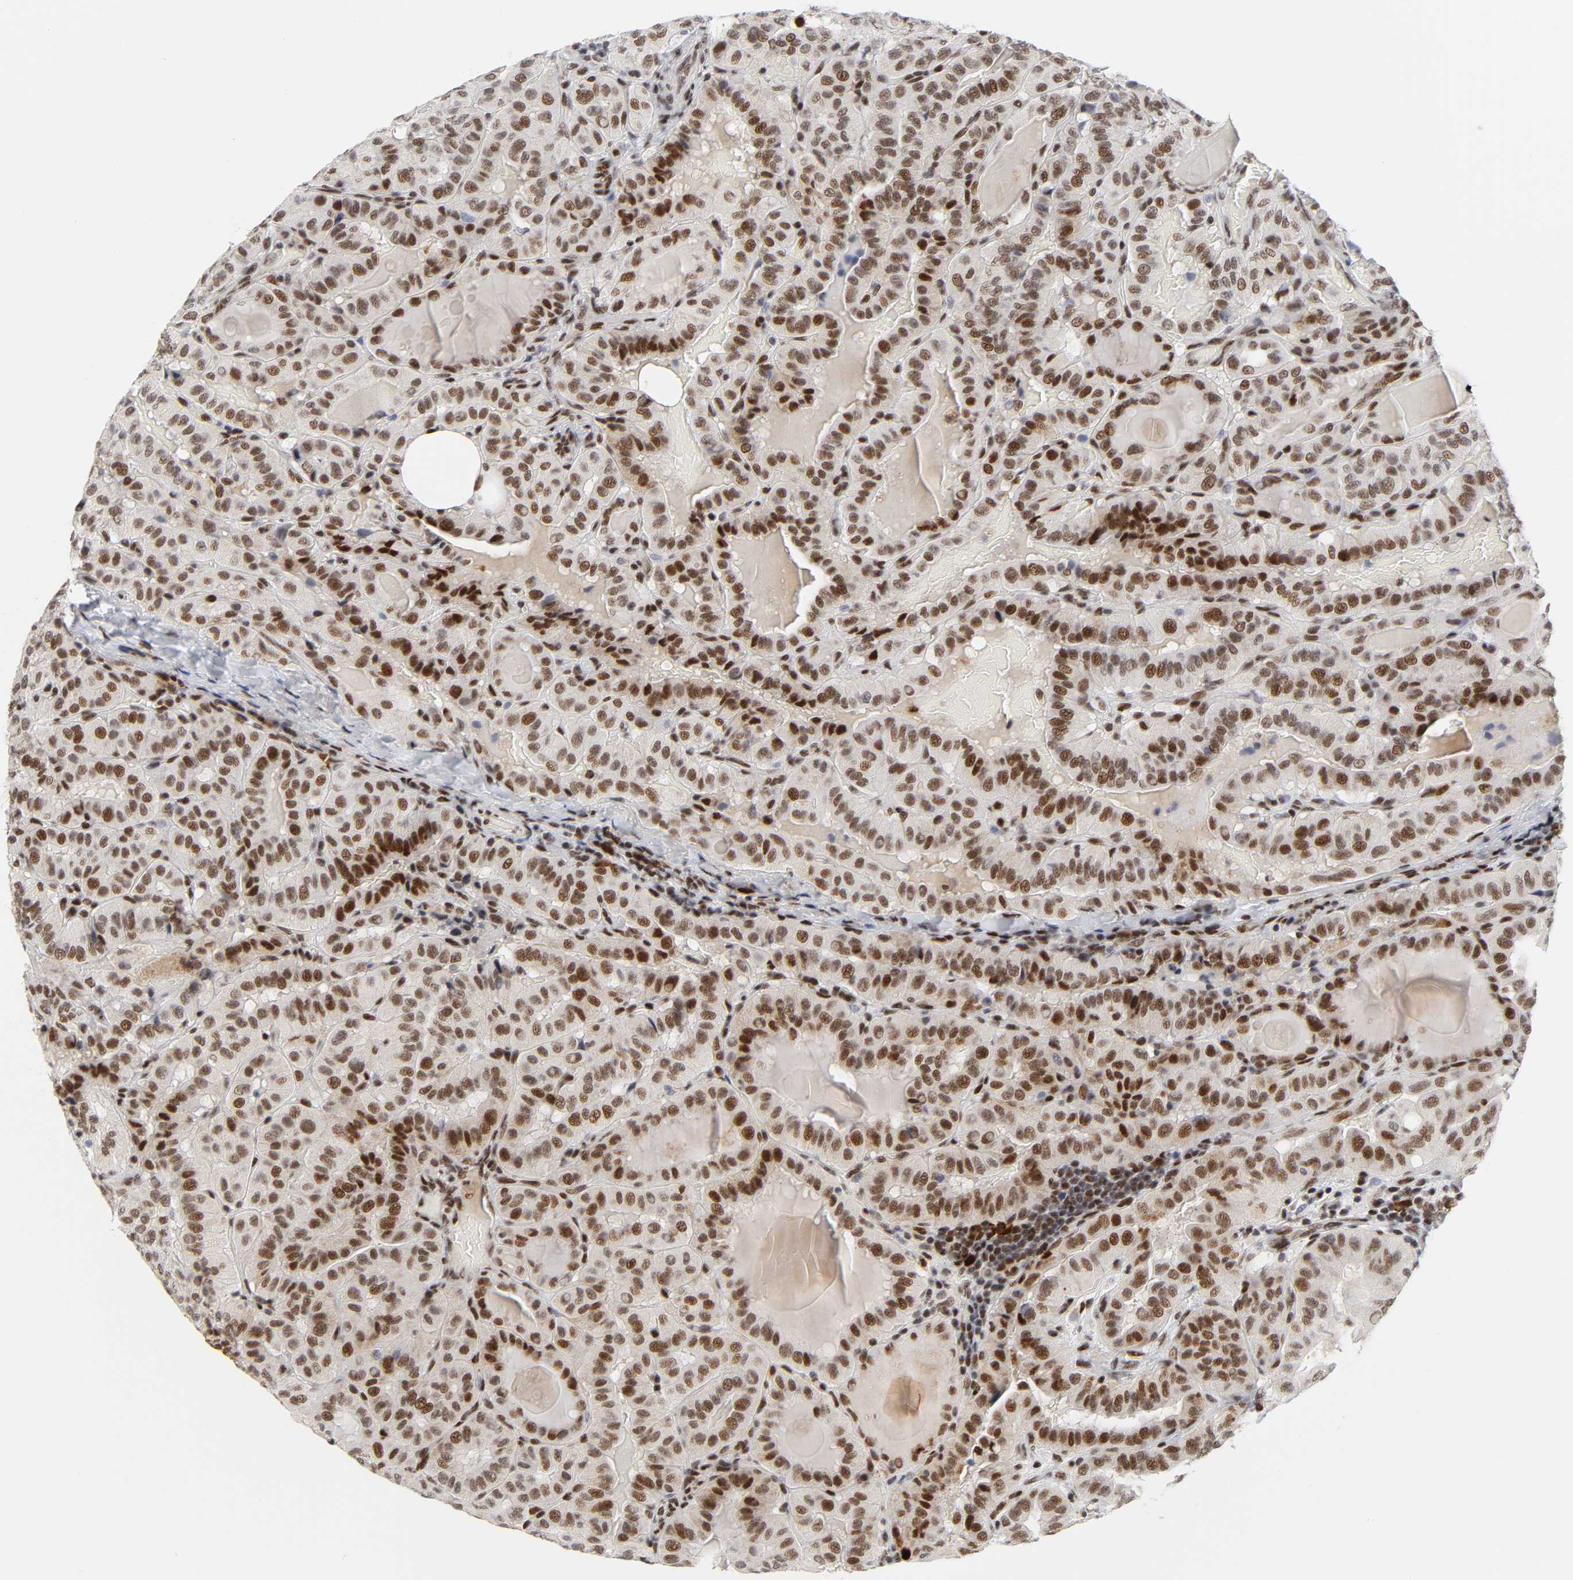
{"staining": {"intensity": "strong", "quantity": ">75%", "location": "nuclear"}, "tissue": "thyroid cancer", "cell_type": "Tumor cells", "image_type": "cancer", "snomed": [{"axis": "morphology", "description": "Papillary adenocarcinoma, NOS"}, {"axis": "topography", "description": "Thyroid gland"}], "caption": "IHC image of thyroid cancer (papillary adenocarcinoma) stained for a protein (brown), which exhibits high levels of strong nuclear positivity in about >75% of tumor cells.", "gene": "CREBBP", "patient": {"sex": "male", "age": 77}}